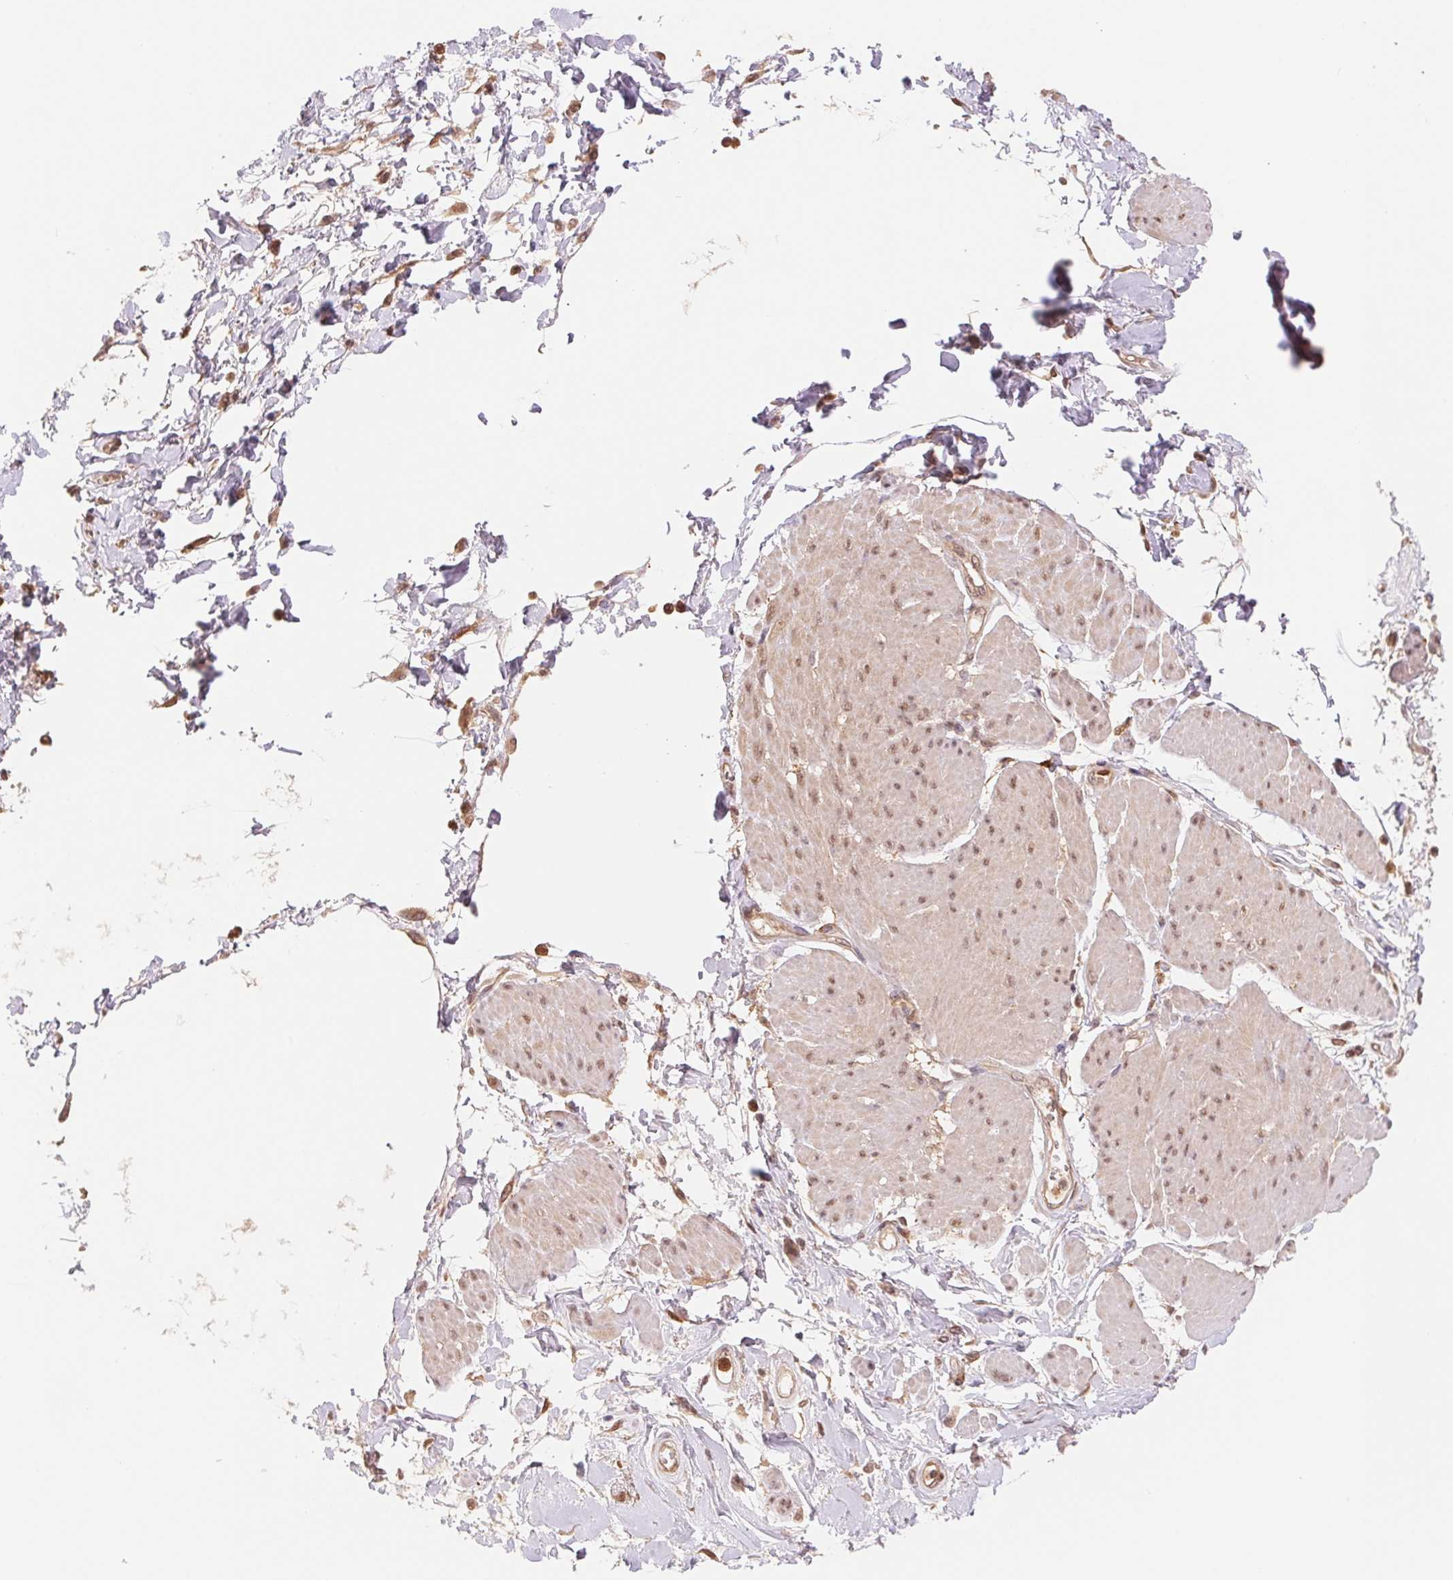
{"staining": {"intensity": "negative", "quantity": "none", "location": "none"}, "tissue": "adipose tissue", "cell_type": "Adipocytes", "image_type": "normal", "snomed": [{"axis": "morphology", "description": "Normal tissue, NOS"}, {"axis": "topography", "description": "Urinary bladder"}, {"axis": "topography", "description": "Peripheral nerve tissue"}], "caption": "This is an IHC micrograph of benign adipose tissue. There is no expression in adipocytes.", "gene": "CDC123", "patient": {"sex": "female", "age": 60}}